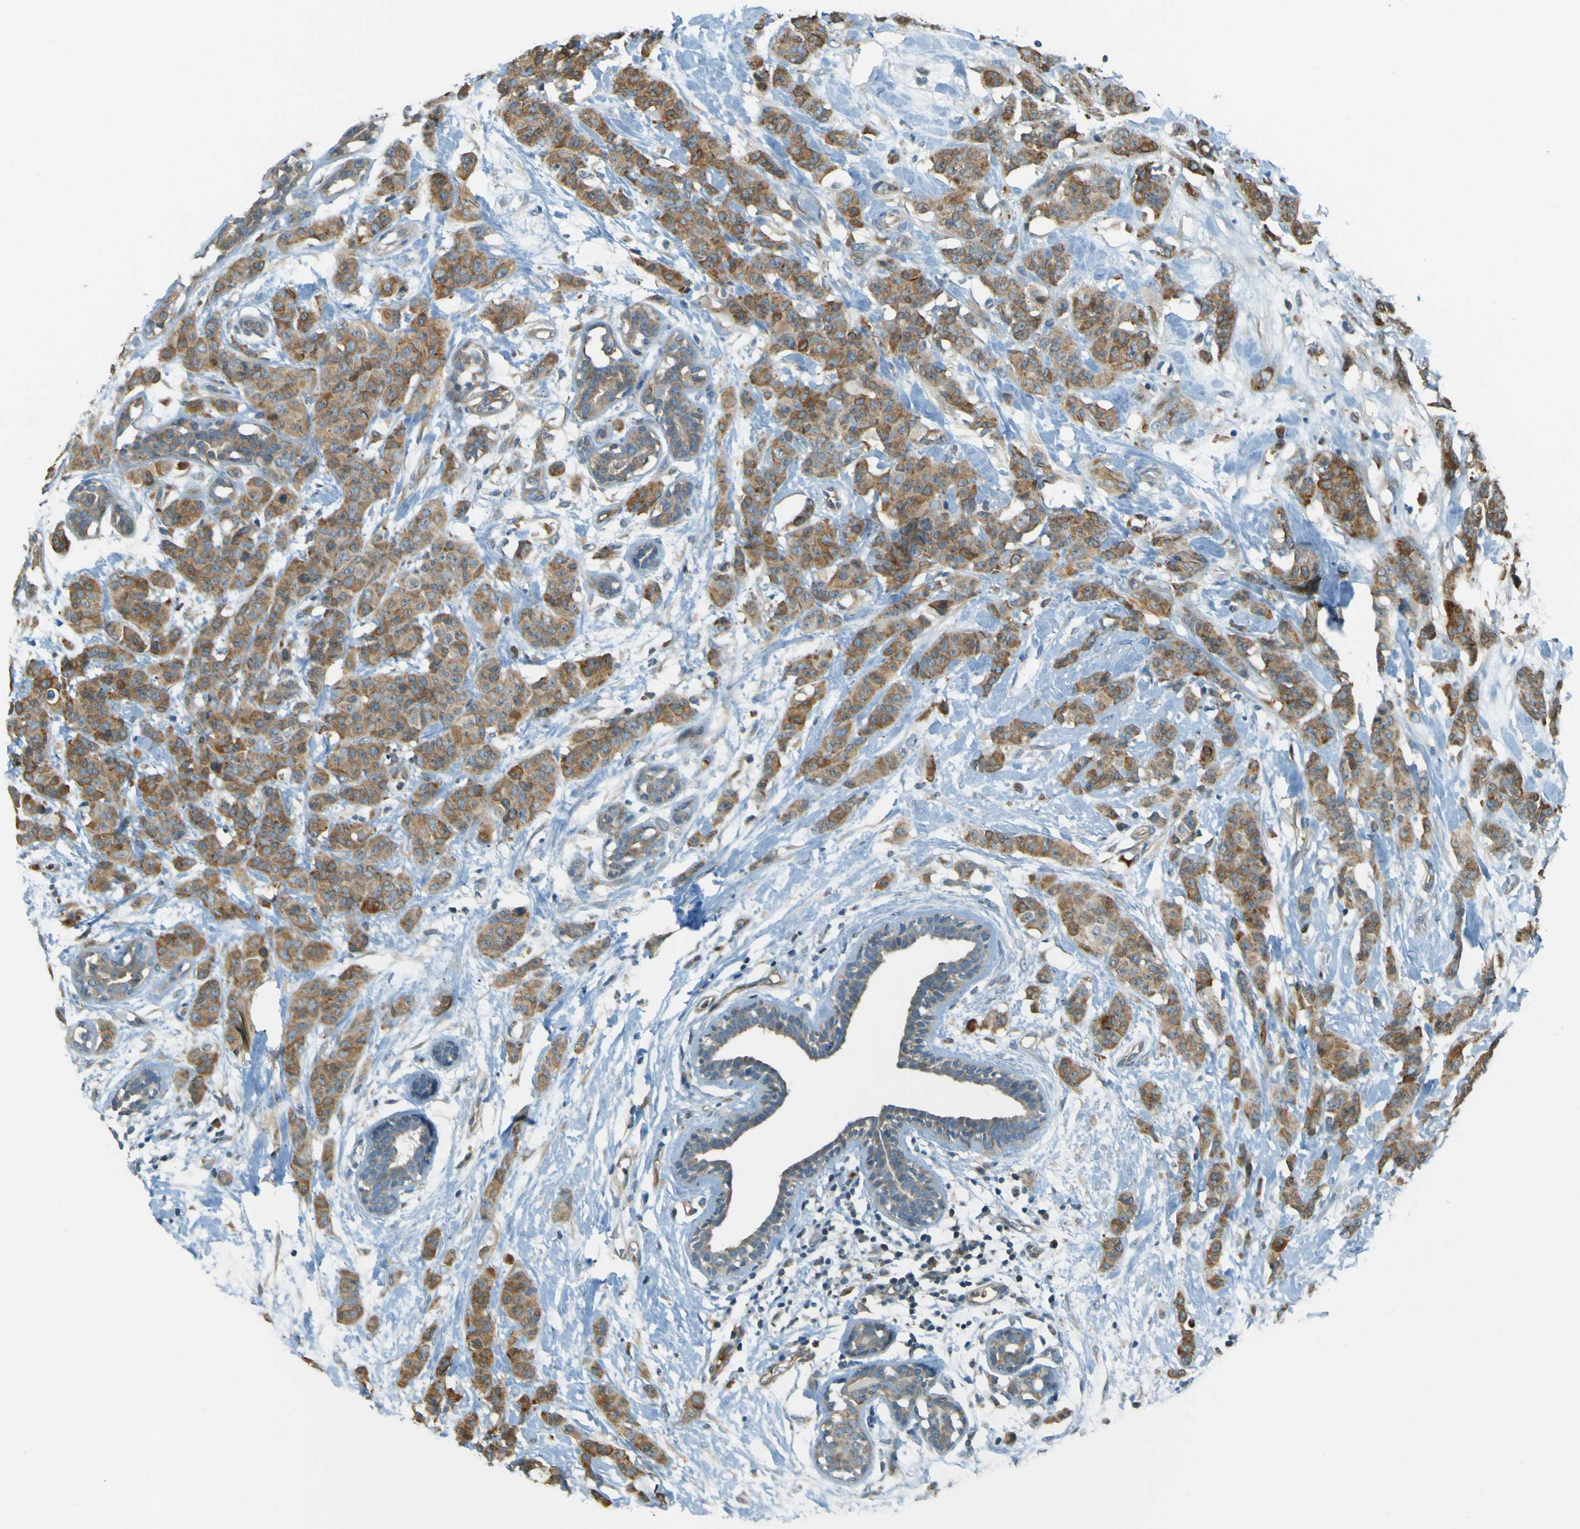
{"staining": {"intensity": "moderate", "quantity": ">75%", "location": "cytoplasmic/membranous"}, "tissue": "breast cancer", "cell_type": "Tumor cells", "image_type": "cancer", "snomed": [{"axis": "morphology", "description": "Normal tissue, NOS"}, {"axis": "morphology", "description": "Duct carcinoma"}, {"axis": "topography", "description": "Breast"}], "caption": "The immunohistochemical stain shows moderate cytoplasmic/membranous positivity in tumor cells of breast cancer tissue.", "gene": "LPCAT1", "patient": {"sex": "female", "age": 40}}